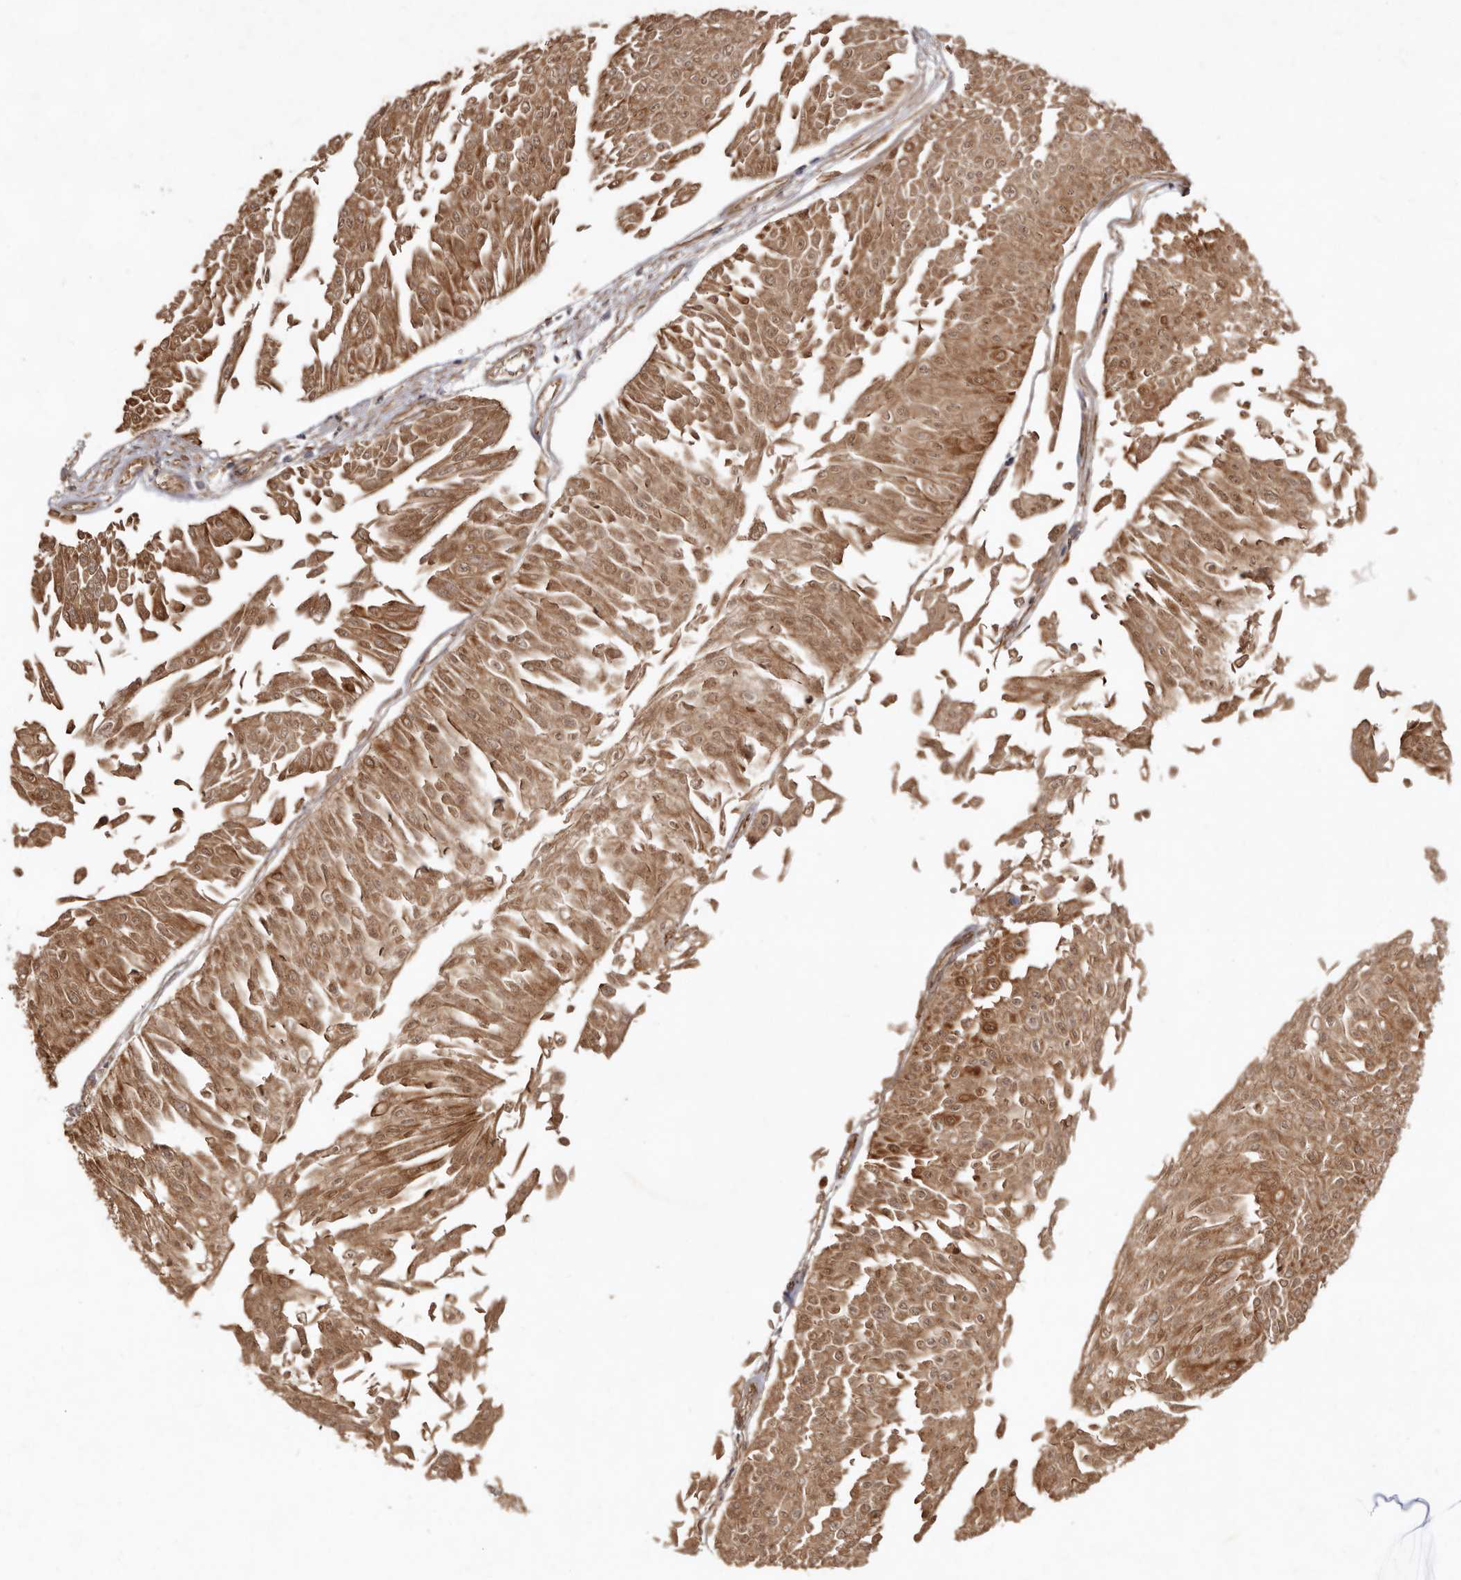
{"staining": {"intensity": "moderate", "quantity": ">75%", "location": "cytoplasmic/membranous,nuclear"}, "tissue": "urothelial cancer", "cell_type": "Tumor cells", "image_type": "cancer", "snomed": [{"axis": "morphology", "description": "Urothelial carcinoma, Low grade"}, {"axis": "topography", "description": "Urinary bladder"}], "caption": "Urothelial cancer was stained to show a protein in brown. There is medium levels of moderate cytoplasmic/membranous and nuclear positivity in approximately >75% of tumor cells.", "gene": "STK36", "patient": {"sex": "male", "age": 67}}